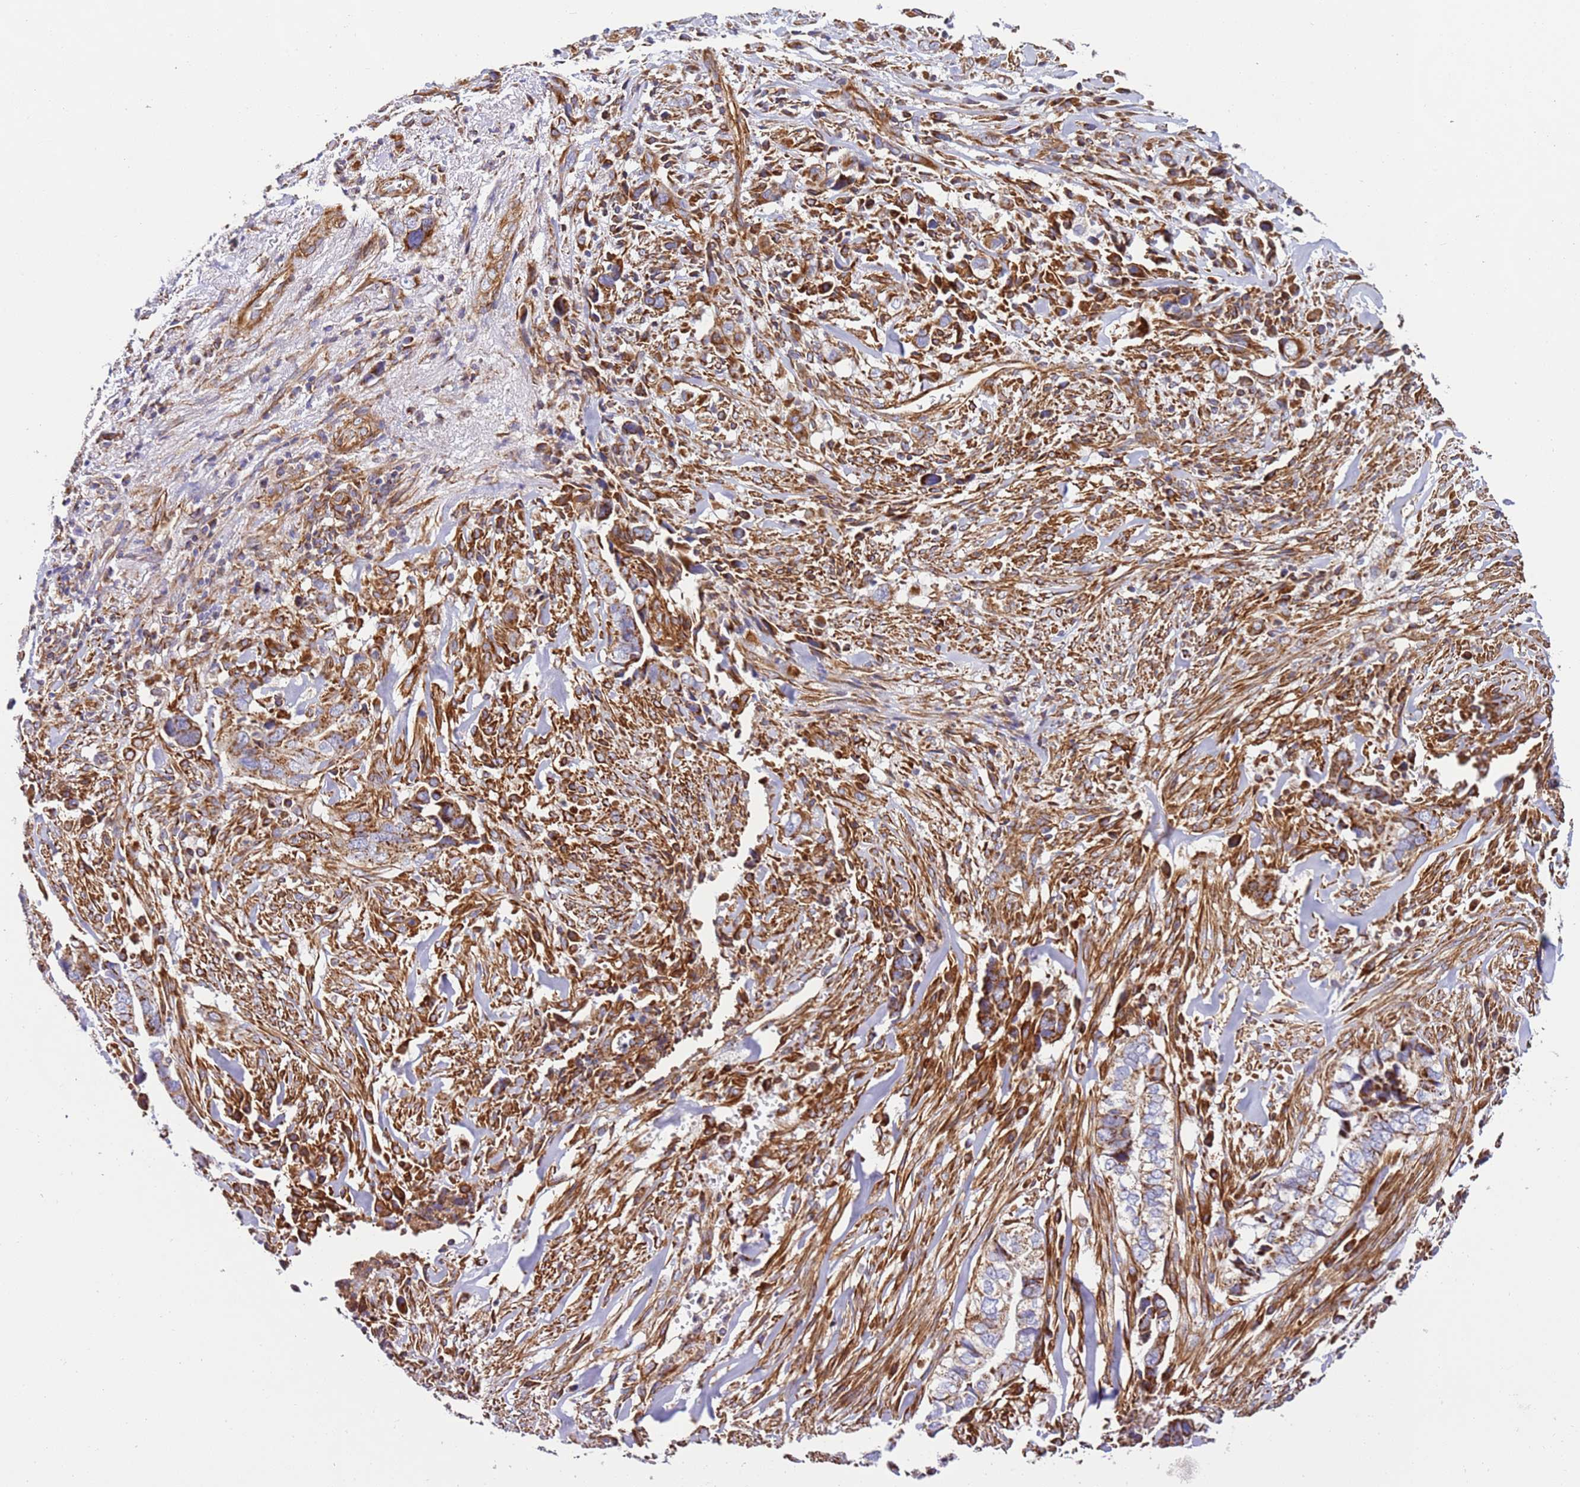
{"staining": {"intensity": "strong", "quantity": ">75%", "location": "cytoplasmic/membranous"}, "tissue": "liver cancer", "cell_type": "Tumor cells", "image_type": "cancer", "snomed": [{"axis": "morphology", "description": "Cholangiocarcinoma"}, {"axis": "topography", "description": "Liver"}], "caption": "Tumor cells demonstrate strong cytoplasmic/membranous staining in approximately >75% of cells in cholangiocarcinoma (liver).", "gene": "MRPL20", "patient": {"sex": "female", "age": 79}}